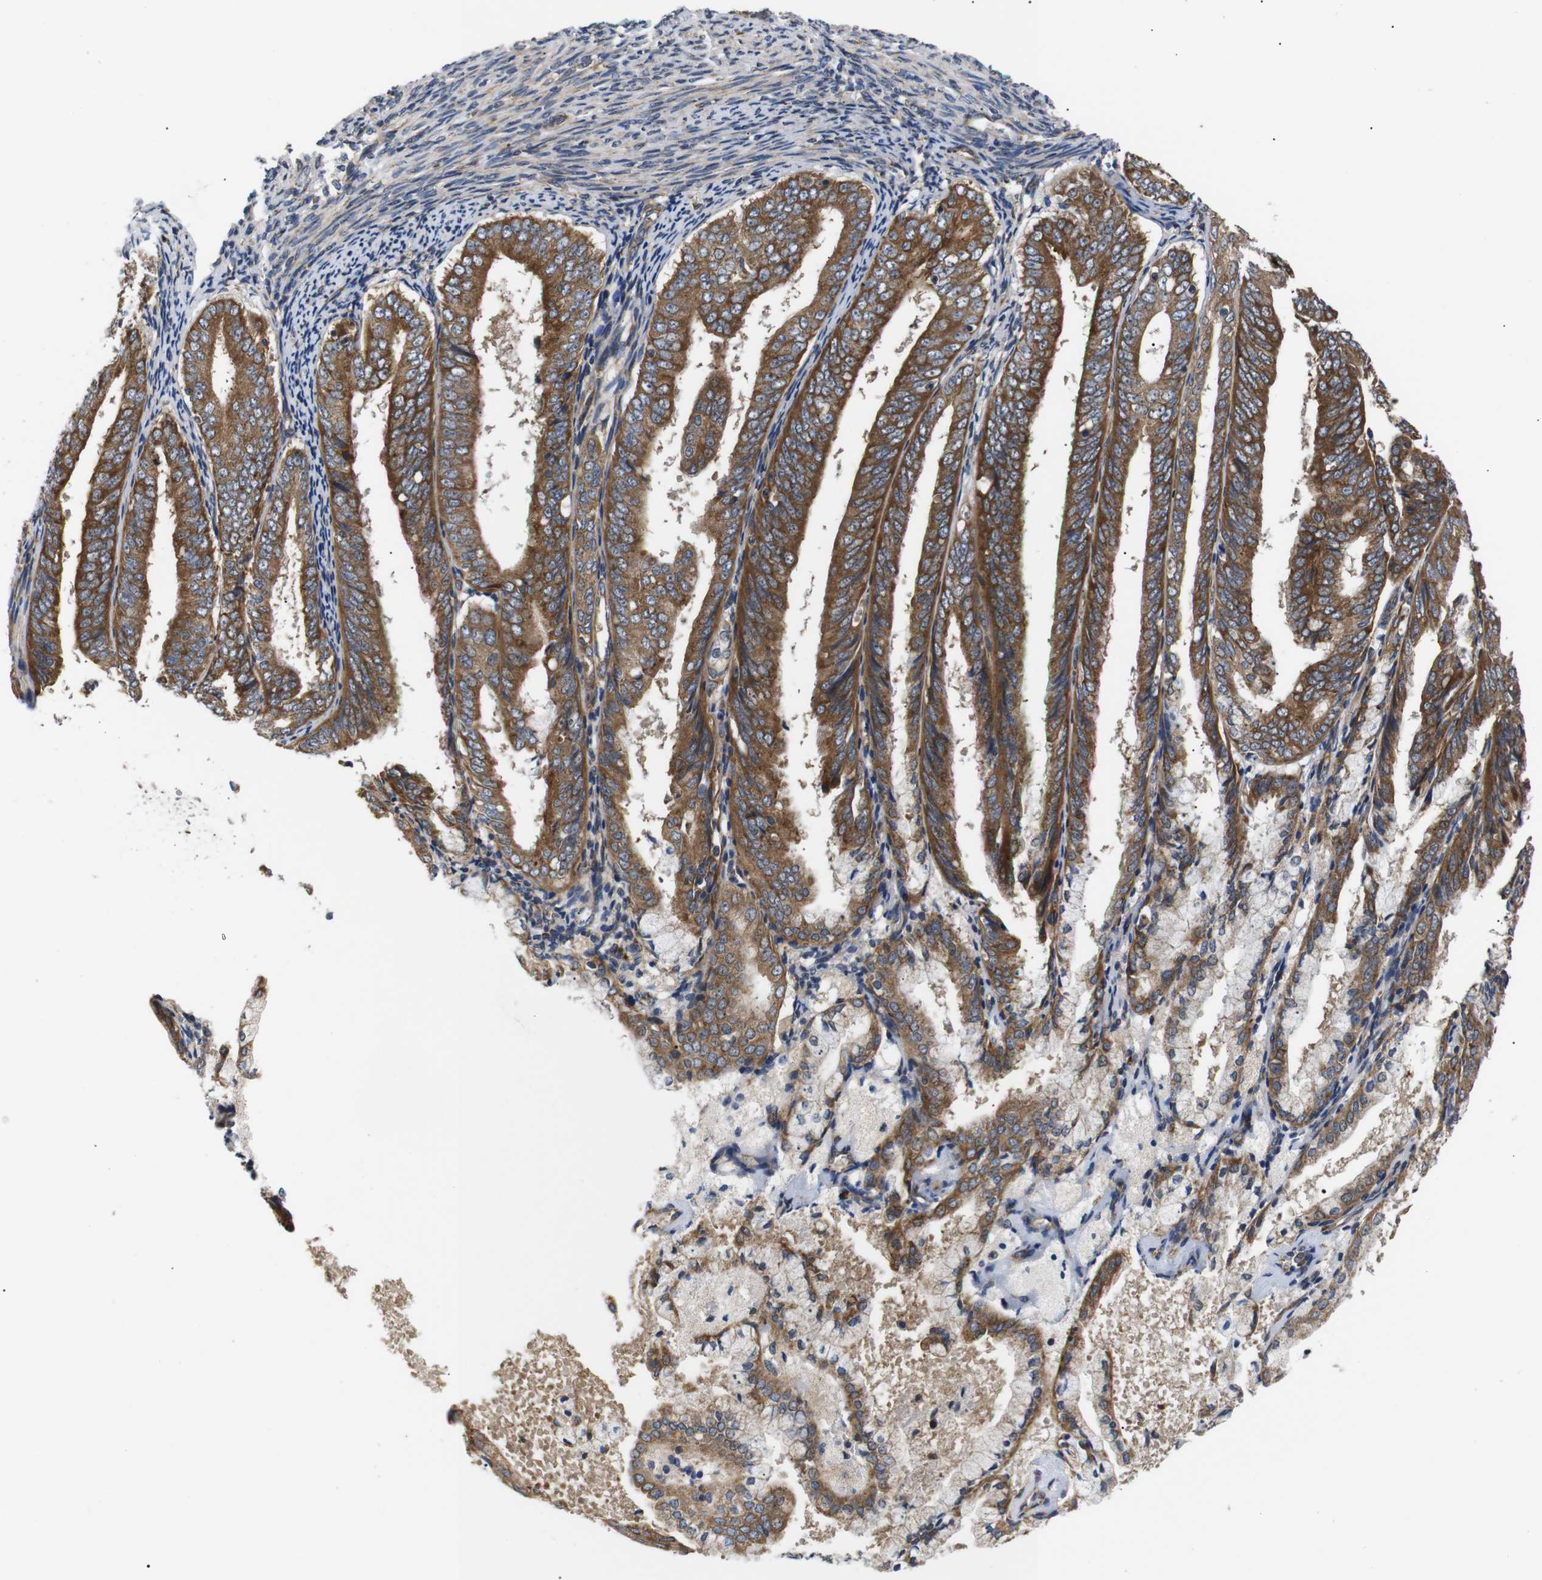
{"staining": {"intensity": "moderate", "quantity": ">75%", "location": "cytoplasmic/membranous"}, "tissue": "endometrial cancer", "cell_type": "Tumor cells", "image_type": "cancer", "snomed": [{"axis": "morphology", "description": "Adenocarcinoma, NOS"}, {"axis": "topography", "description": "Endometrium"}], "caption": "Tumor cells demonstrate moderate cytoplasmic/membranous staining in approximately >75% of cells in adenocarcinoma (endometrial).", "gene": "KANK4", "patient": {"sex": "female", "age": 63}}